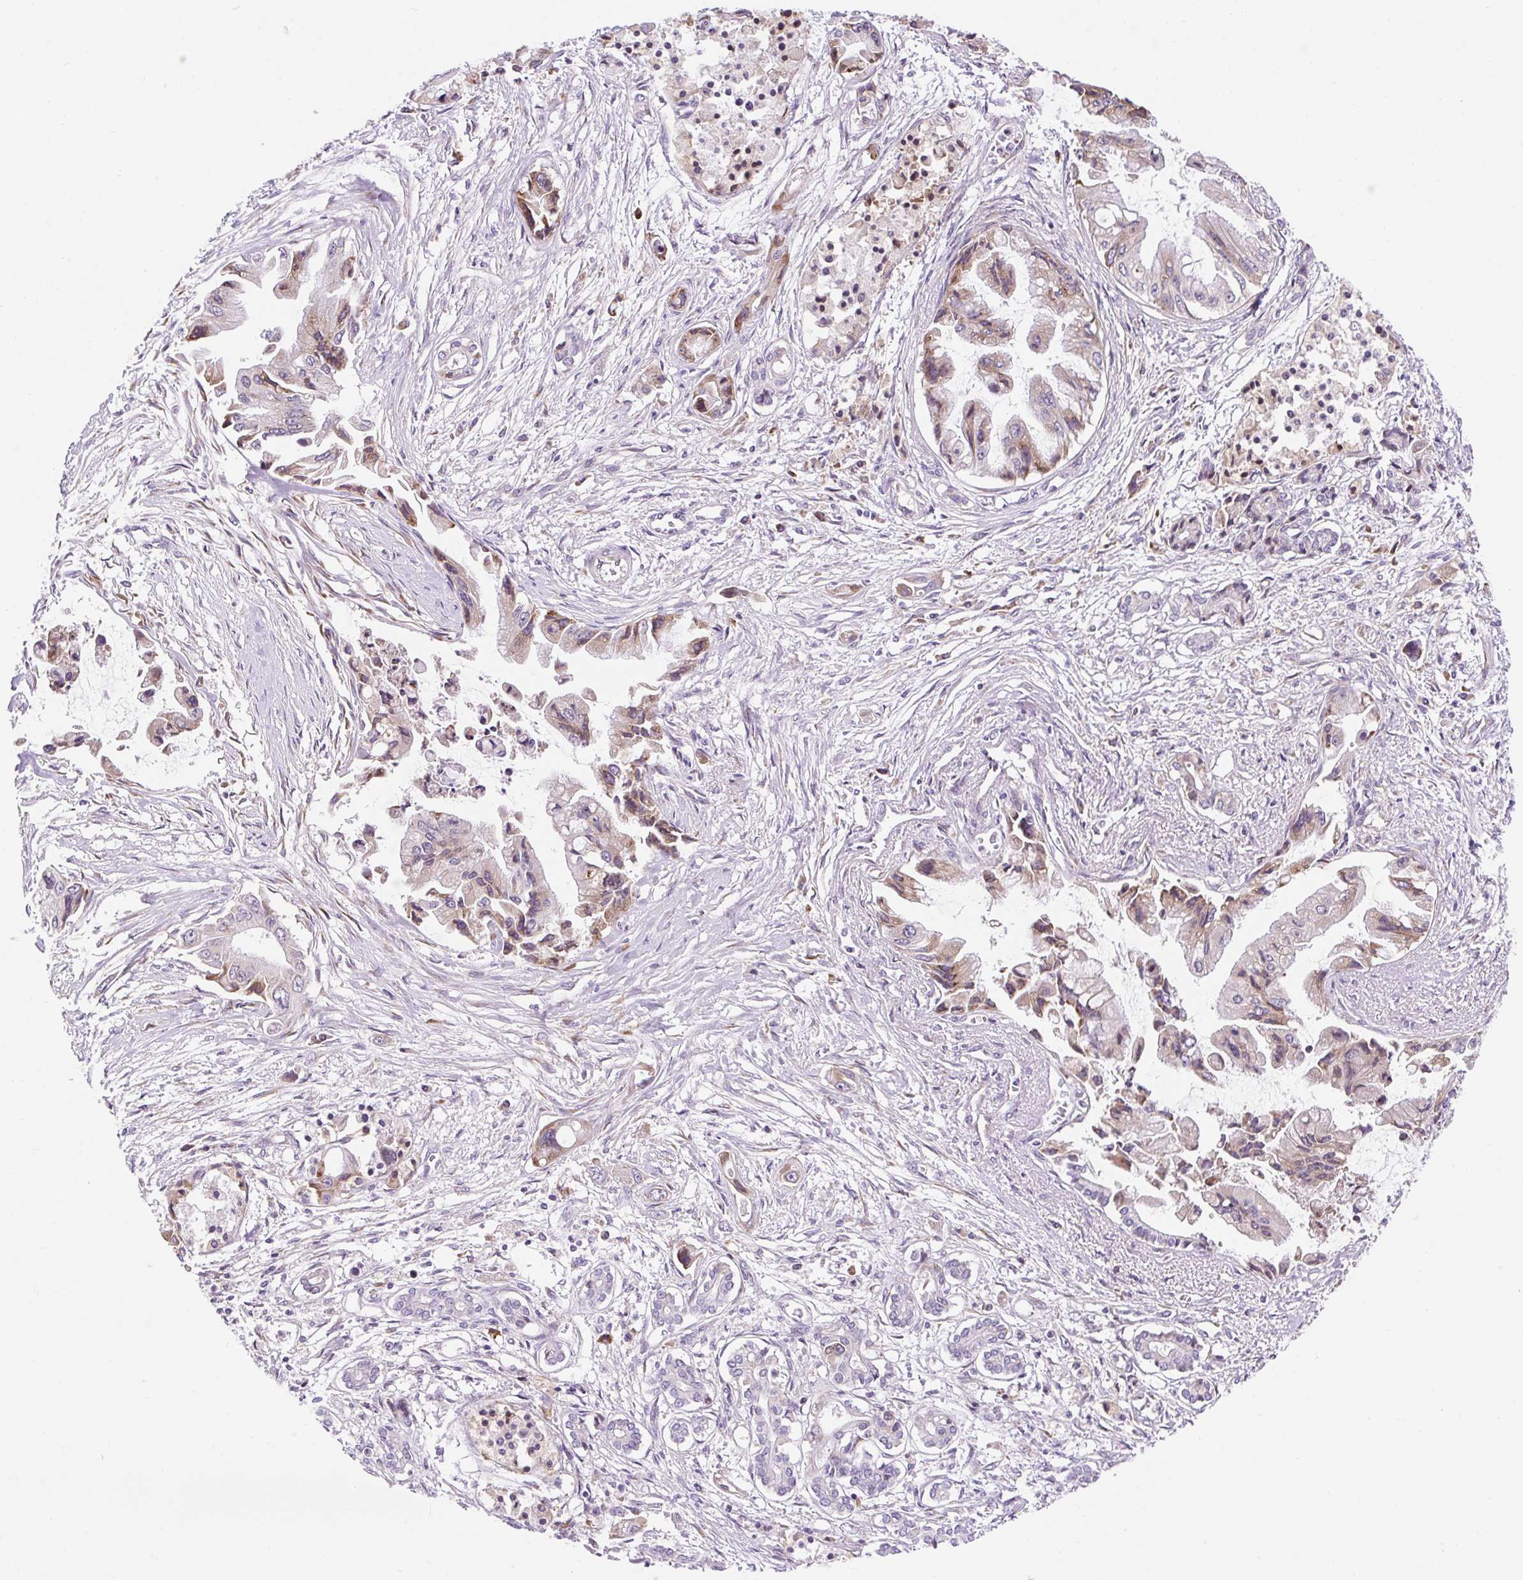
{"staining": {"intensity": "moderate", "quantity": "25%-75%", "location": "cytoplasmic/membranous"}, "tissue": "pancreatic cancer", "cell_type": "Tumor cells", "image_type": "cancer", "snomed": [{"axis": "morphology", "description": "Adenocarcinoma, NOS"}, {"axis": "topography", "description": "Pancreas"}], "caption": "Pancreatic cancer stained with a brown dye displays moderate cytoplasmic/membranous positive staining in about 25%-75% of tumor cells.", "gene": "GPR45", "patient": {"sex": "male", "age": 84}}